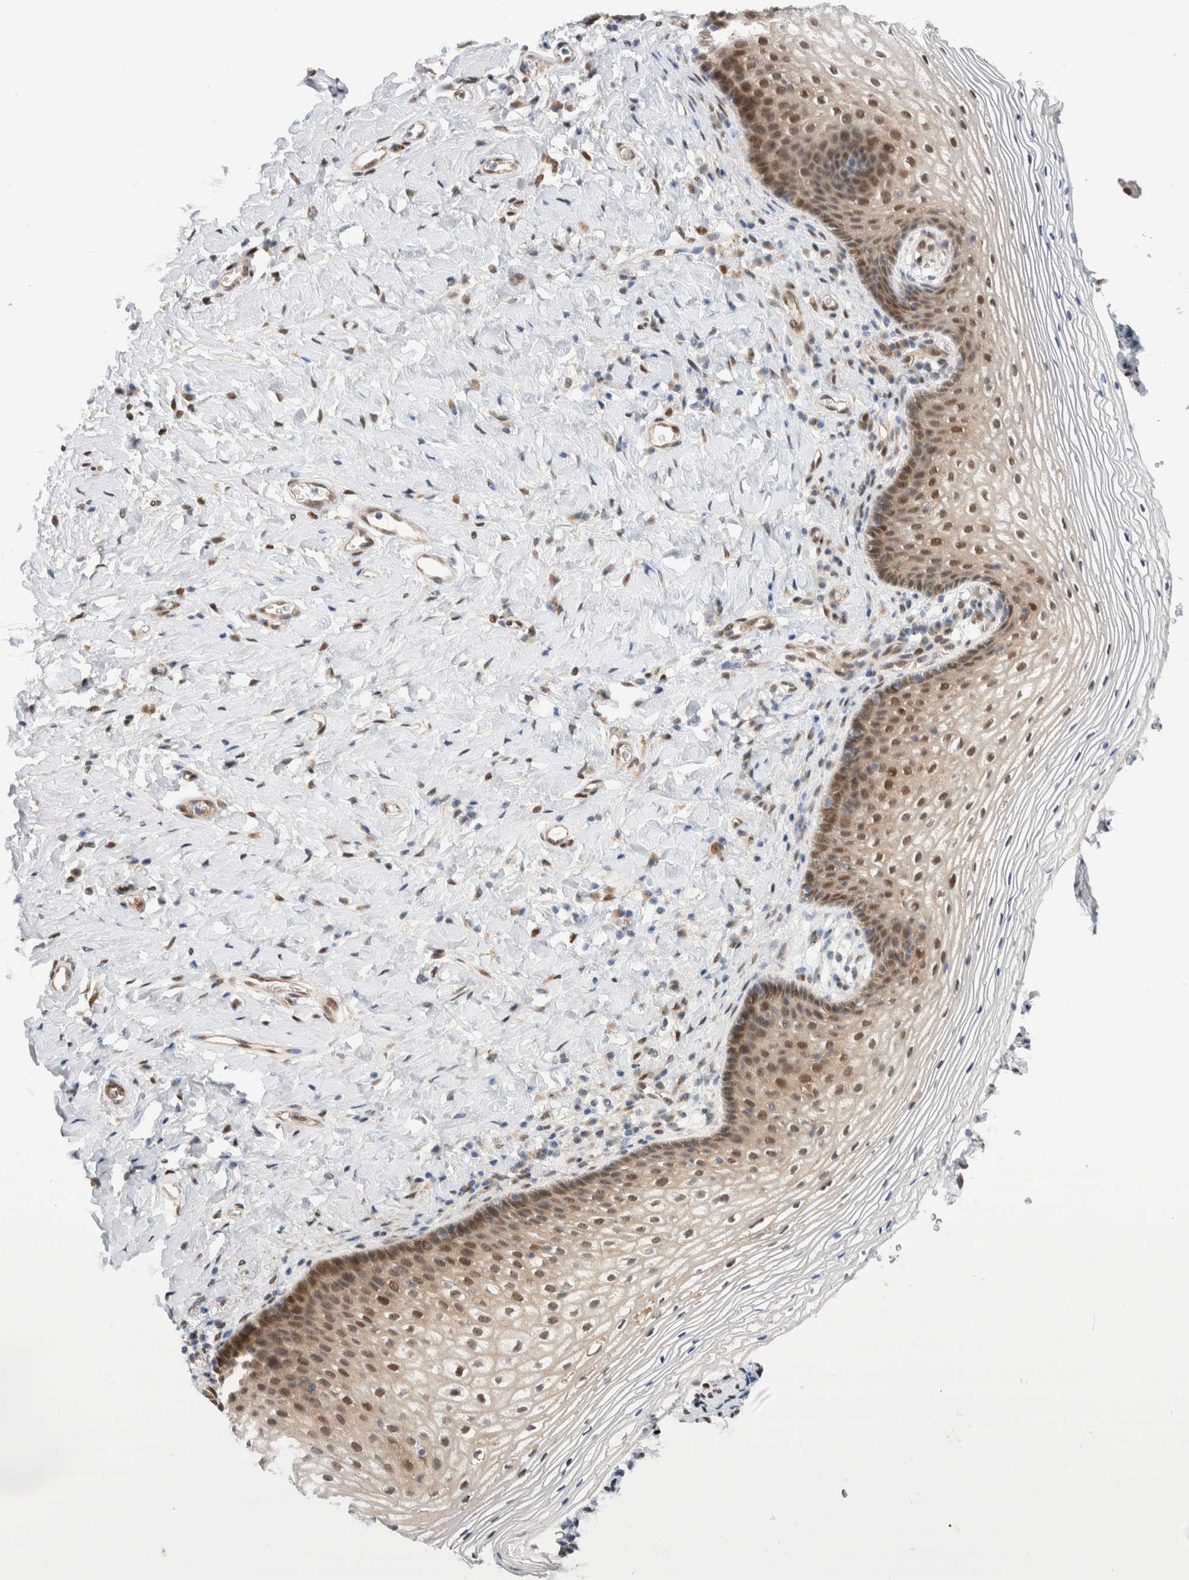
{"staining": {"intensity": "moderate", "quantity": "25%-75%", "location": "cytoplasmic/membranous"}, "tissue": "vagina", "cell_type": "Squamous epithelial cells", "image_type": "normal", "snomed": [{"axis": "morphology", "description": "Normal tissue, NOS"}, {"axis": "topography", "description": "Vagina"}], "caption": "Squamous epithelial cells display medium levels of moderate cytoplasmic/membranous expression in about 25%-75% of cells in benign vagina.", "gene": "NSMAF", "patient": {"sex": "female", "age": 60}}